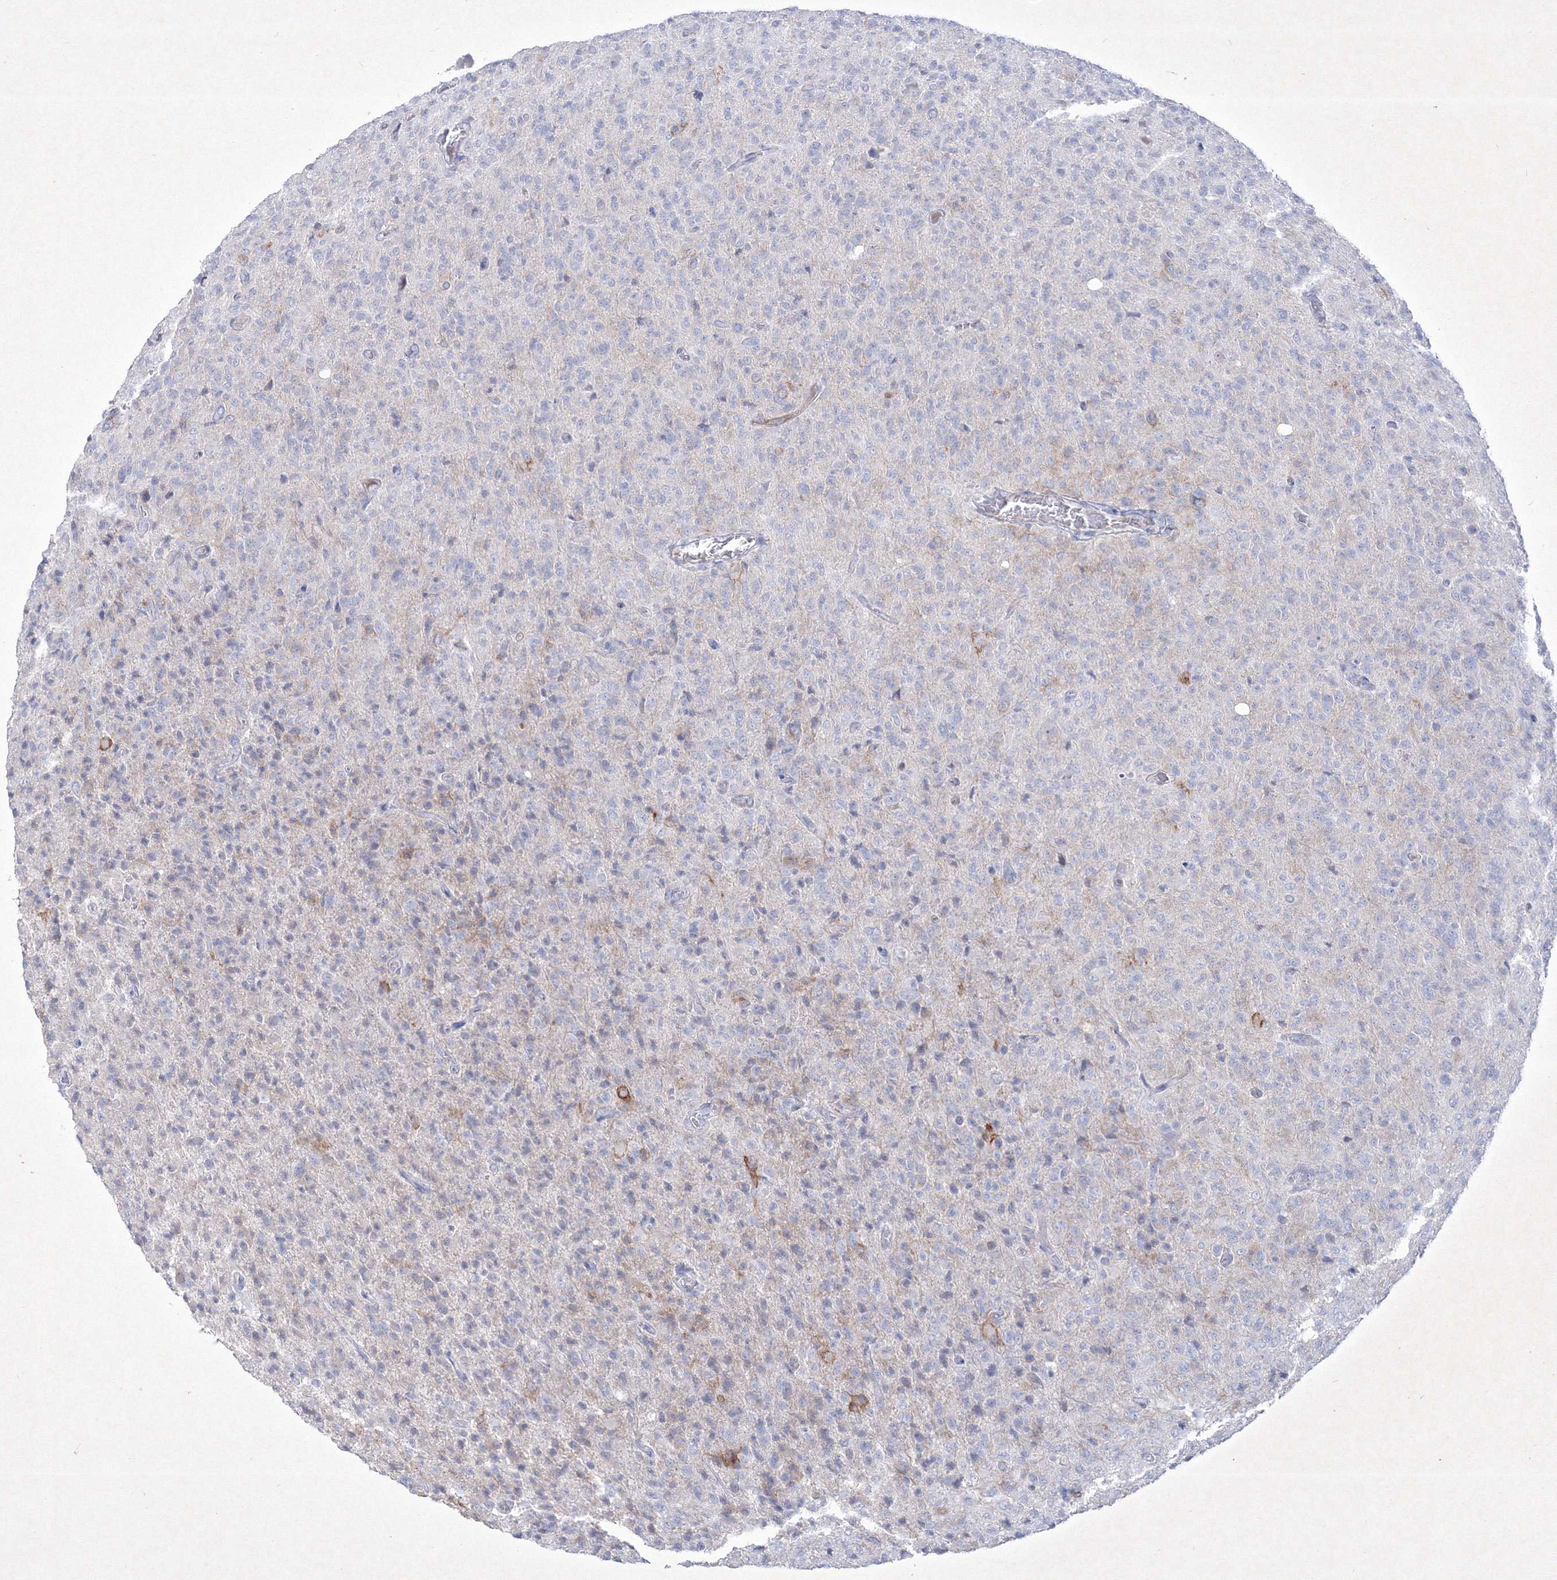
{"staining": {"intensity": "negative", "quantity": "none", "location": "none"}, "tissue": "glioma", "cell_type": "Tumor cells", "image_type": "cancer", "snomed": [{"axis": "morphology", "description": "Glioma, malignant, High grade"}, {"axis": "topography", "description": "Brain"}], "caption": "Immunohistochemical staining of human glioma demonstrates no significant staining in tumor cells.", "gene": "TMEM139", "patient": {"sex": "female", "age": 57}}